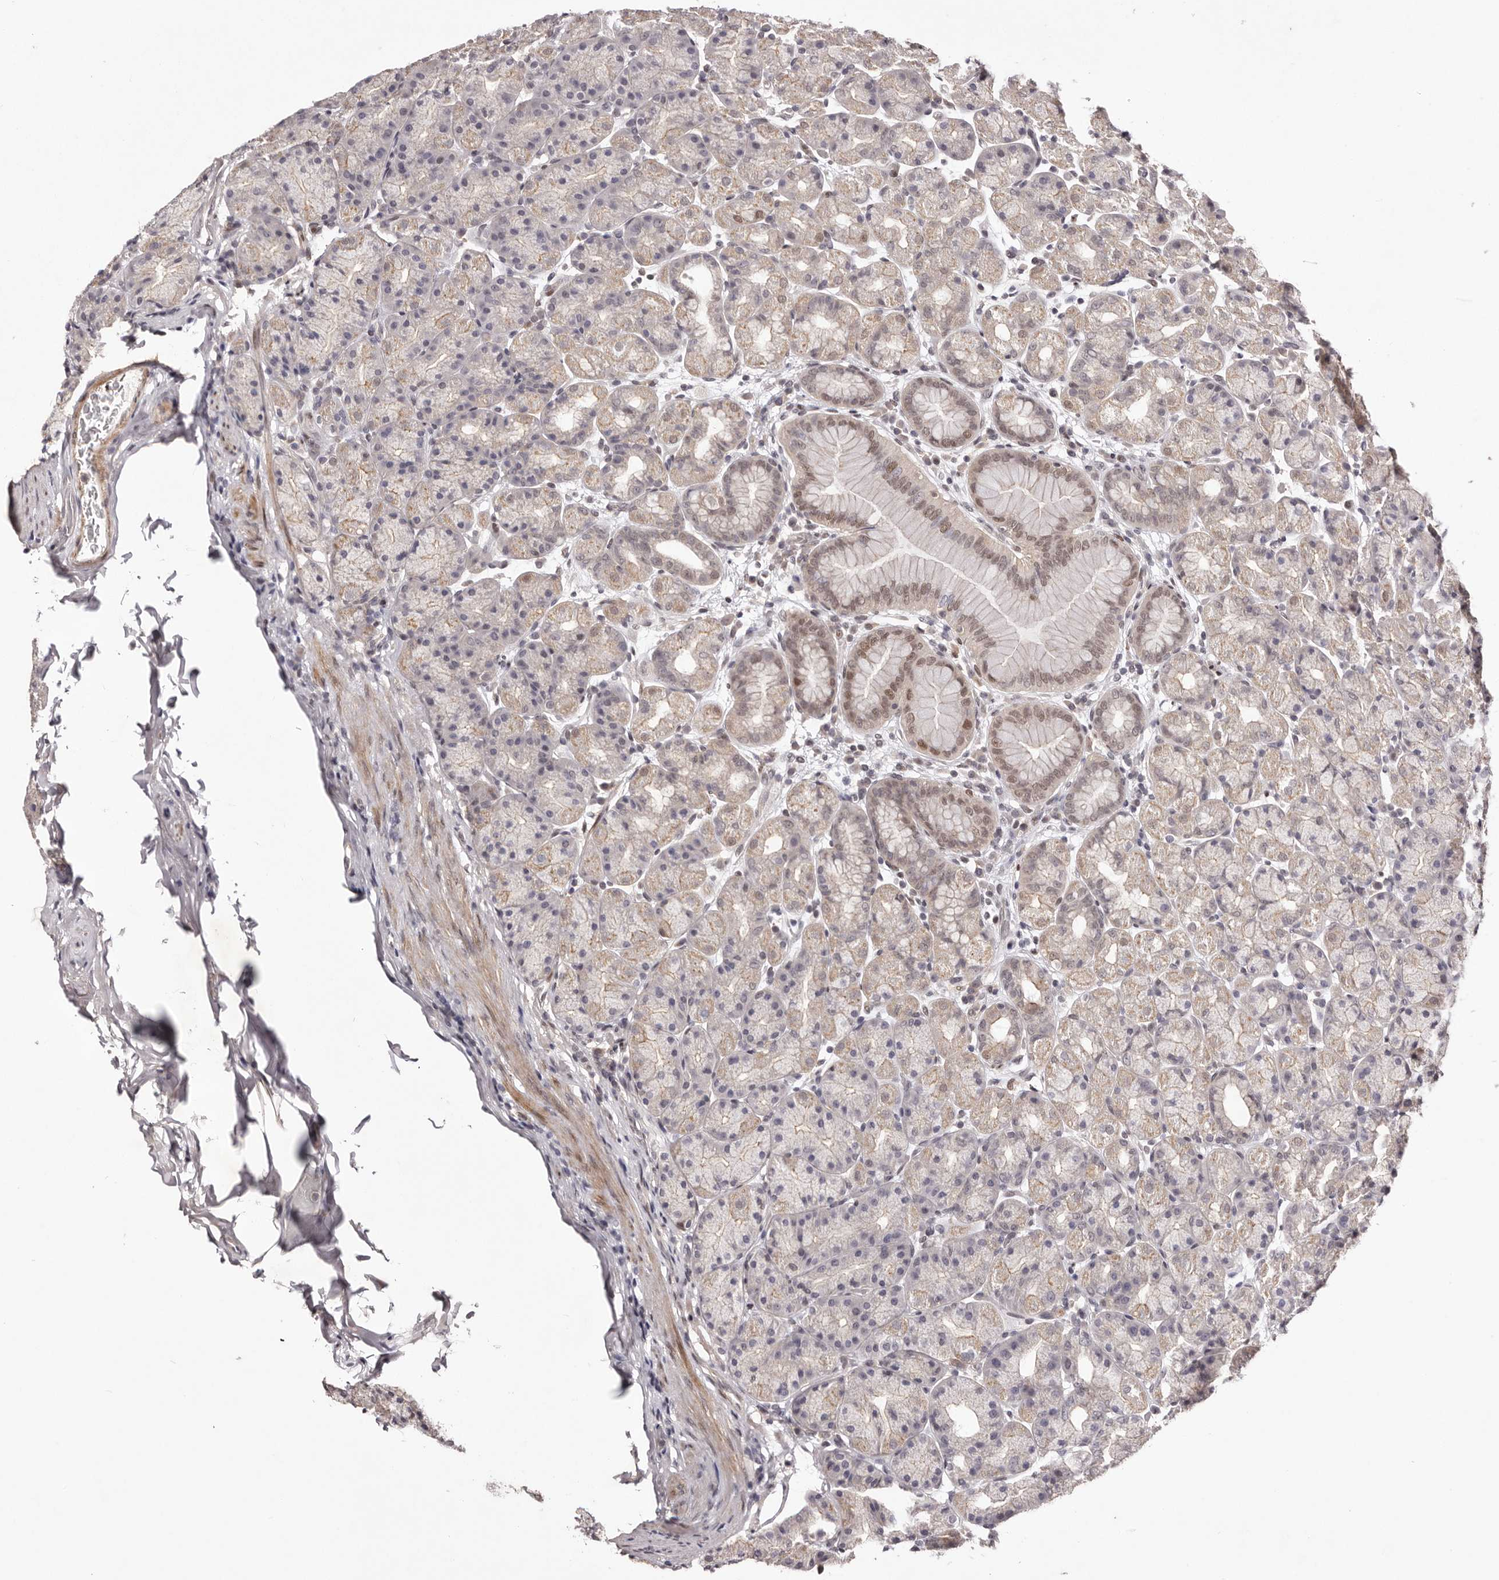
{"staining": {"intensity": "moderate", "quantity": "<25%", "location": "nuclear"}, "tissue": "stomach", "cell_type": "Glandular cells", "image_type": "normal", "snomed": [{"axis": "morphology", "description": "Normal tissue, NOS"}, {"axis": "topography", "description": "Stomach, upper"}], "caption": "Moderate nuclear expression is appreciated in approximately <25% of glandular cells in benign stomach.", "gene": "FBXO5", "patient": {"sex": "male", "age": 68}}